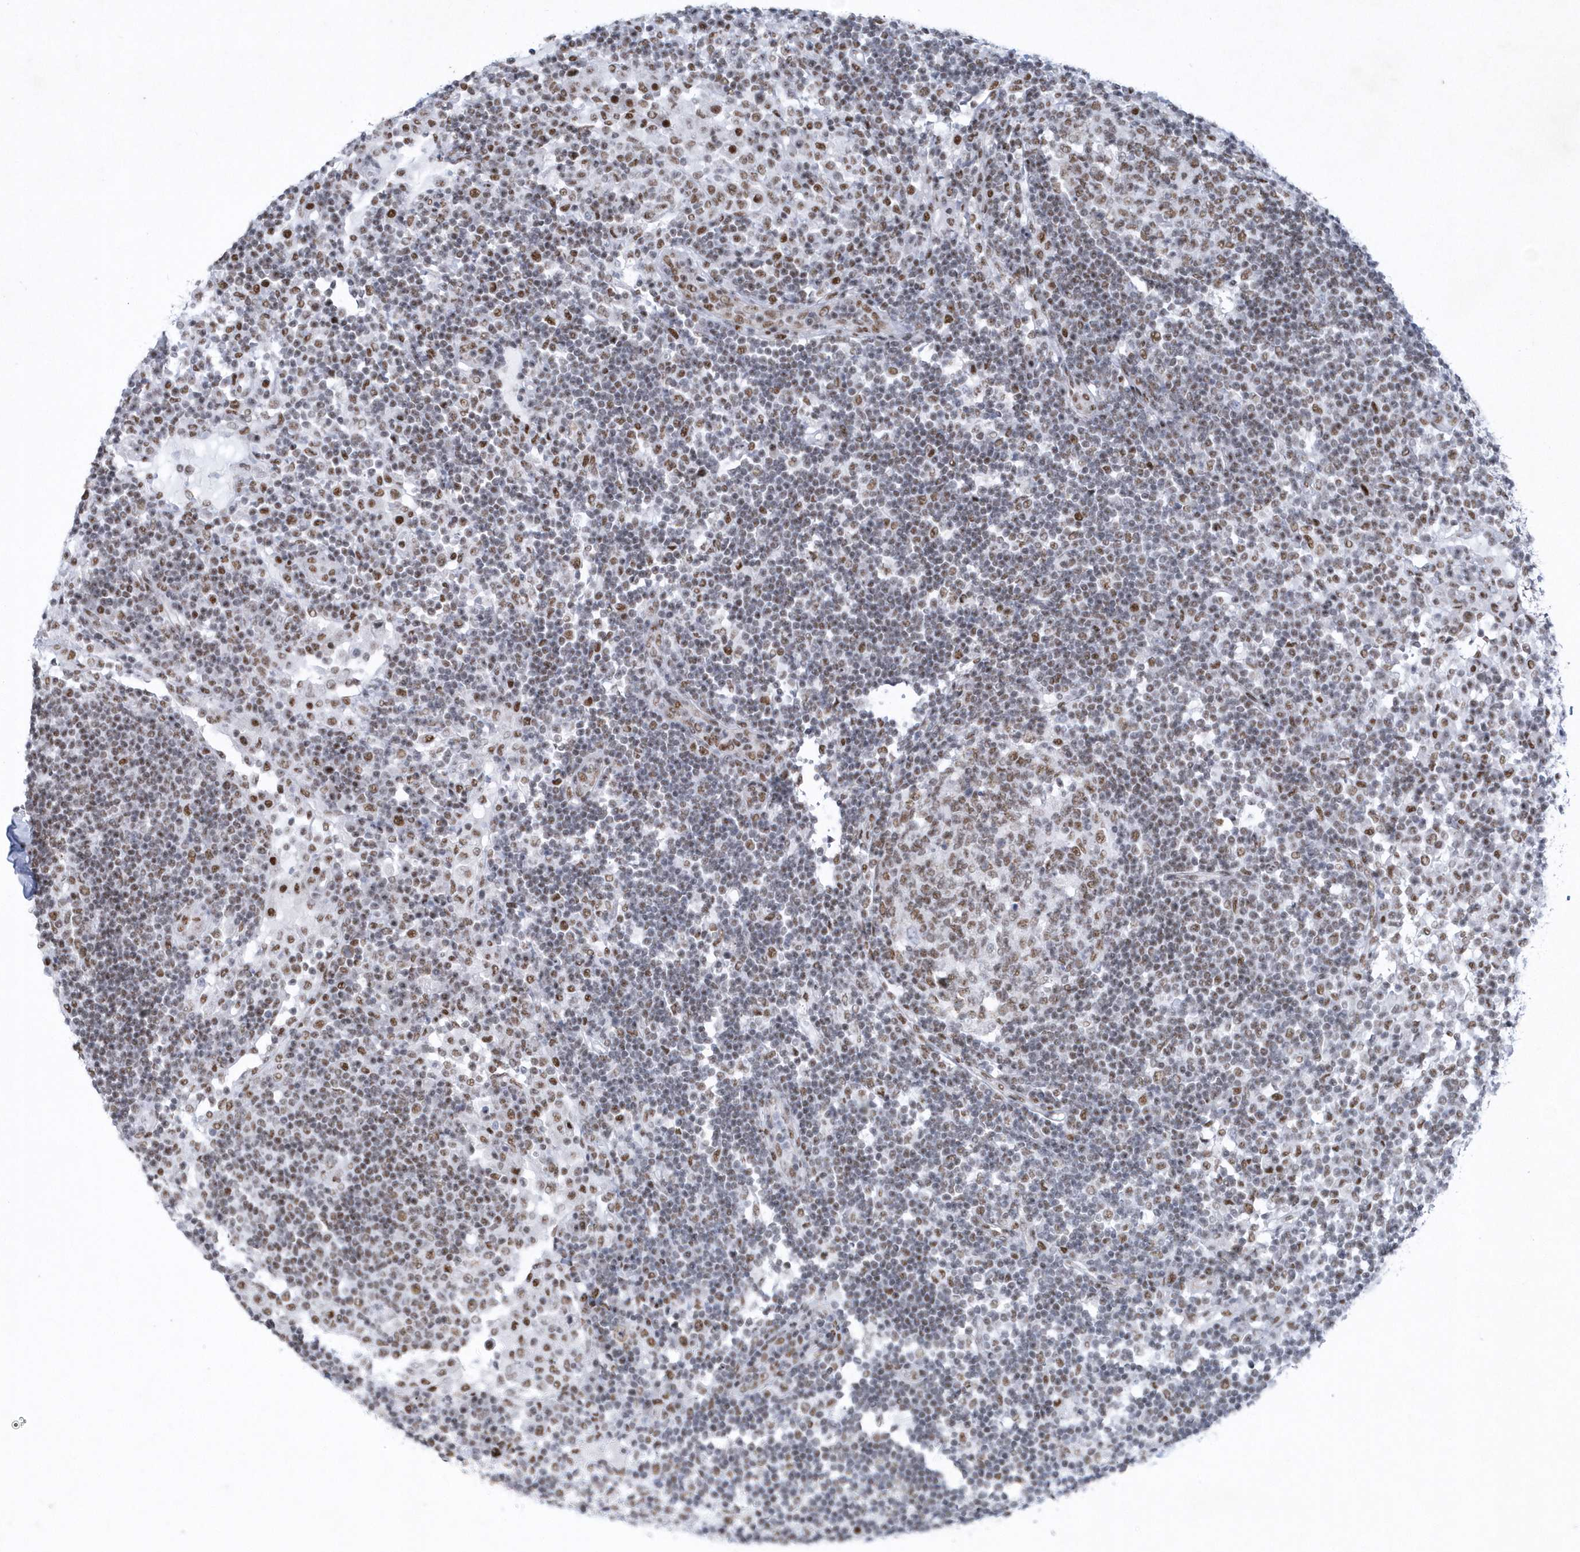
{"staining": {"intensity": "moderate", "quantity": ">75%", "location": "nuclear"}, "tissue": "lymph node", "cell_type": "Germinal center cells", "image_type": "normal", "snomed": [{"axis": "morphology", "description": "Normal tissue, NOS"}, {"axis": "topography", "description": "Lymph node"}], "caption": "Immunohistochemistry image of unremarkable lymph node: human lymph node stained using IHC exhibits medium levels of moderate protein expression localized specifically in the nuclear of germinal center cells, appearing as a nuclear brown color.", "gene": "DCLRE1A", "patient": {"sex": "female", "age": 53}}